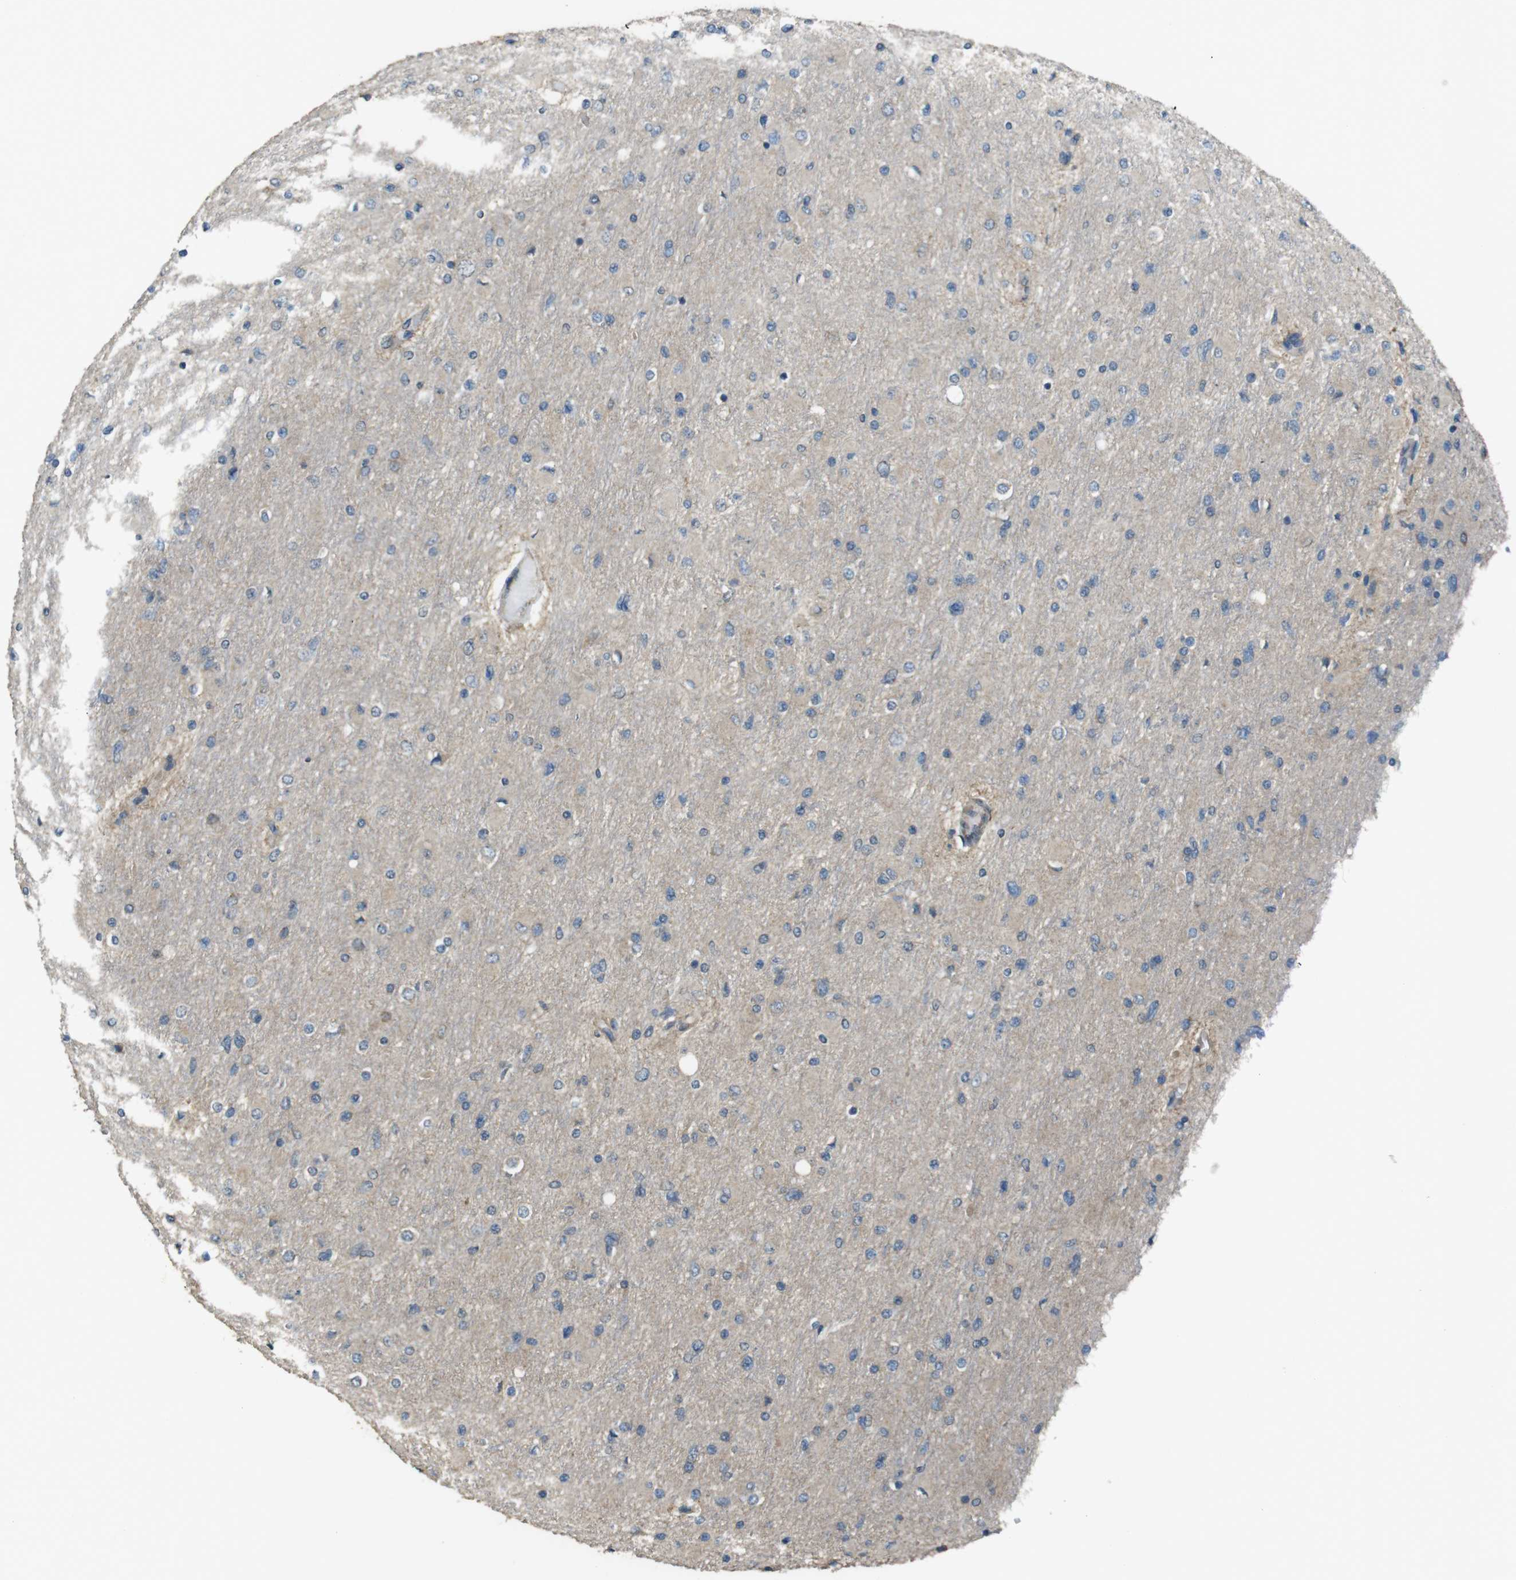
{"staining": {"intensity": "negative", "quantity": "none", "location": "none"}, "tissue": "glioma", "cell_type": "Tumor cells", "image_type": "cancer", "snomed": [{"axis": "morphology", "description": "Glioma, malignant, High grade"}, {"axis": "topography", "description": "Cerebral cortex"}], "caption": "Glioma was stained to show a protein in brown. There is no significant expression in tumor cells. (Brightfield microscopy of DAB immunohistochemistry at high magnification).", "gene": "FUT2", "patient": {"sex": "female", "age": 36}}